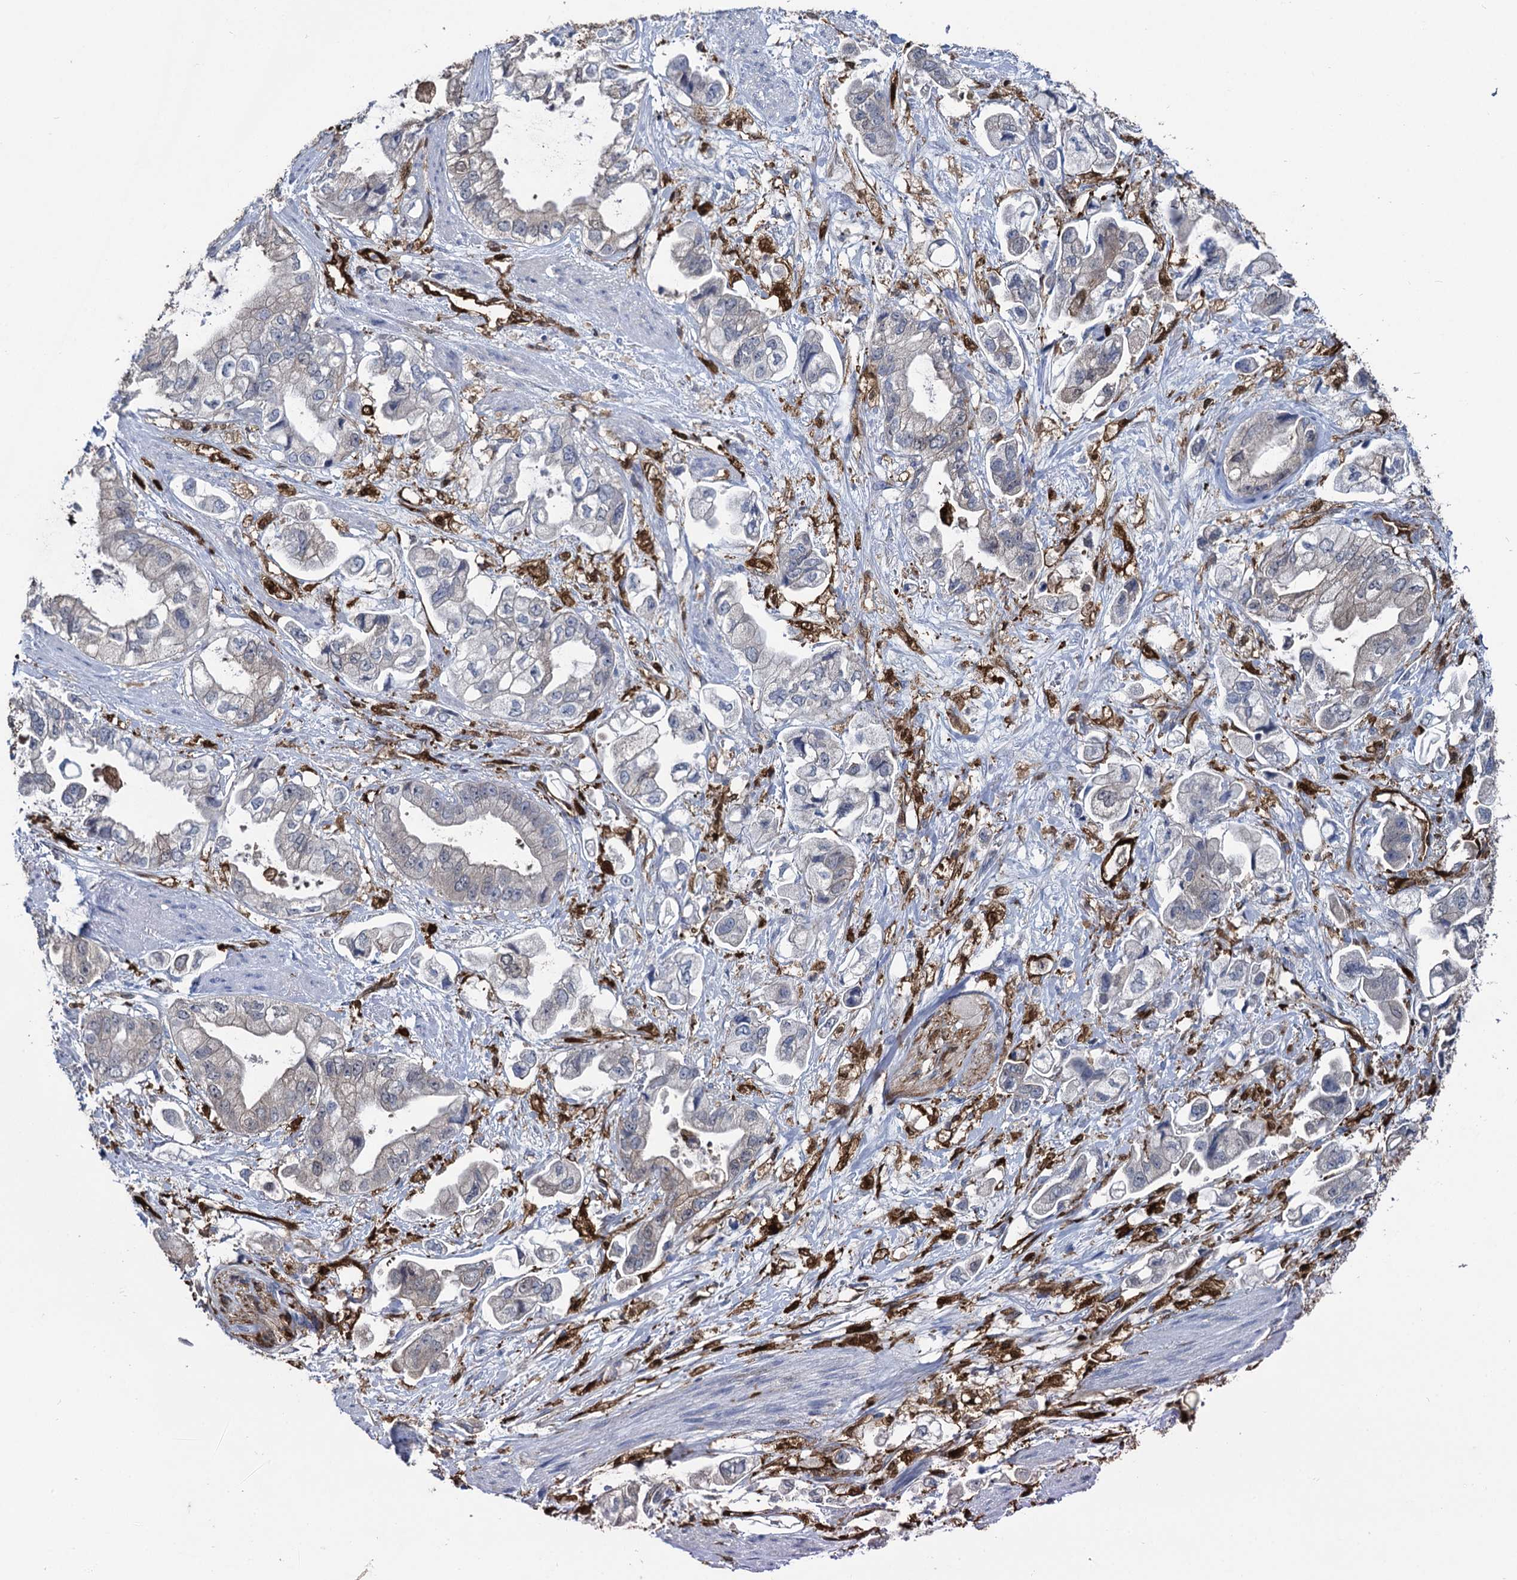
{"staining": {"intensity": "negative", "quantity": "none", "location": "none"}, "tissue": "stomach cancer", "cell_type": "Tumor cells", "image_type": "cancer", "snomed": [{"axis": "morphology", "description": "Adenocarcinoma, NOS"}, {"axis": "topography", "description": "Stomach"}], "caption": "Immunohistochemical staining of stomach cancer exhibits no significant positivity in tumor cells.", "gene": "FABP5", "patient": {"sex": "male", "age": 62}}